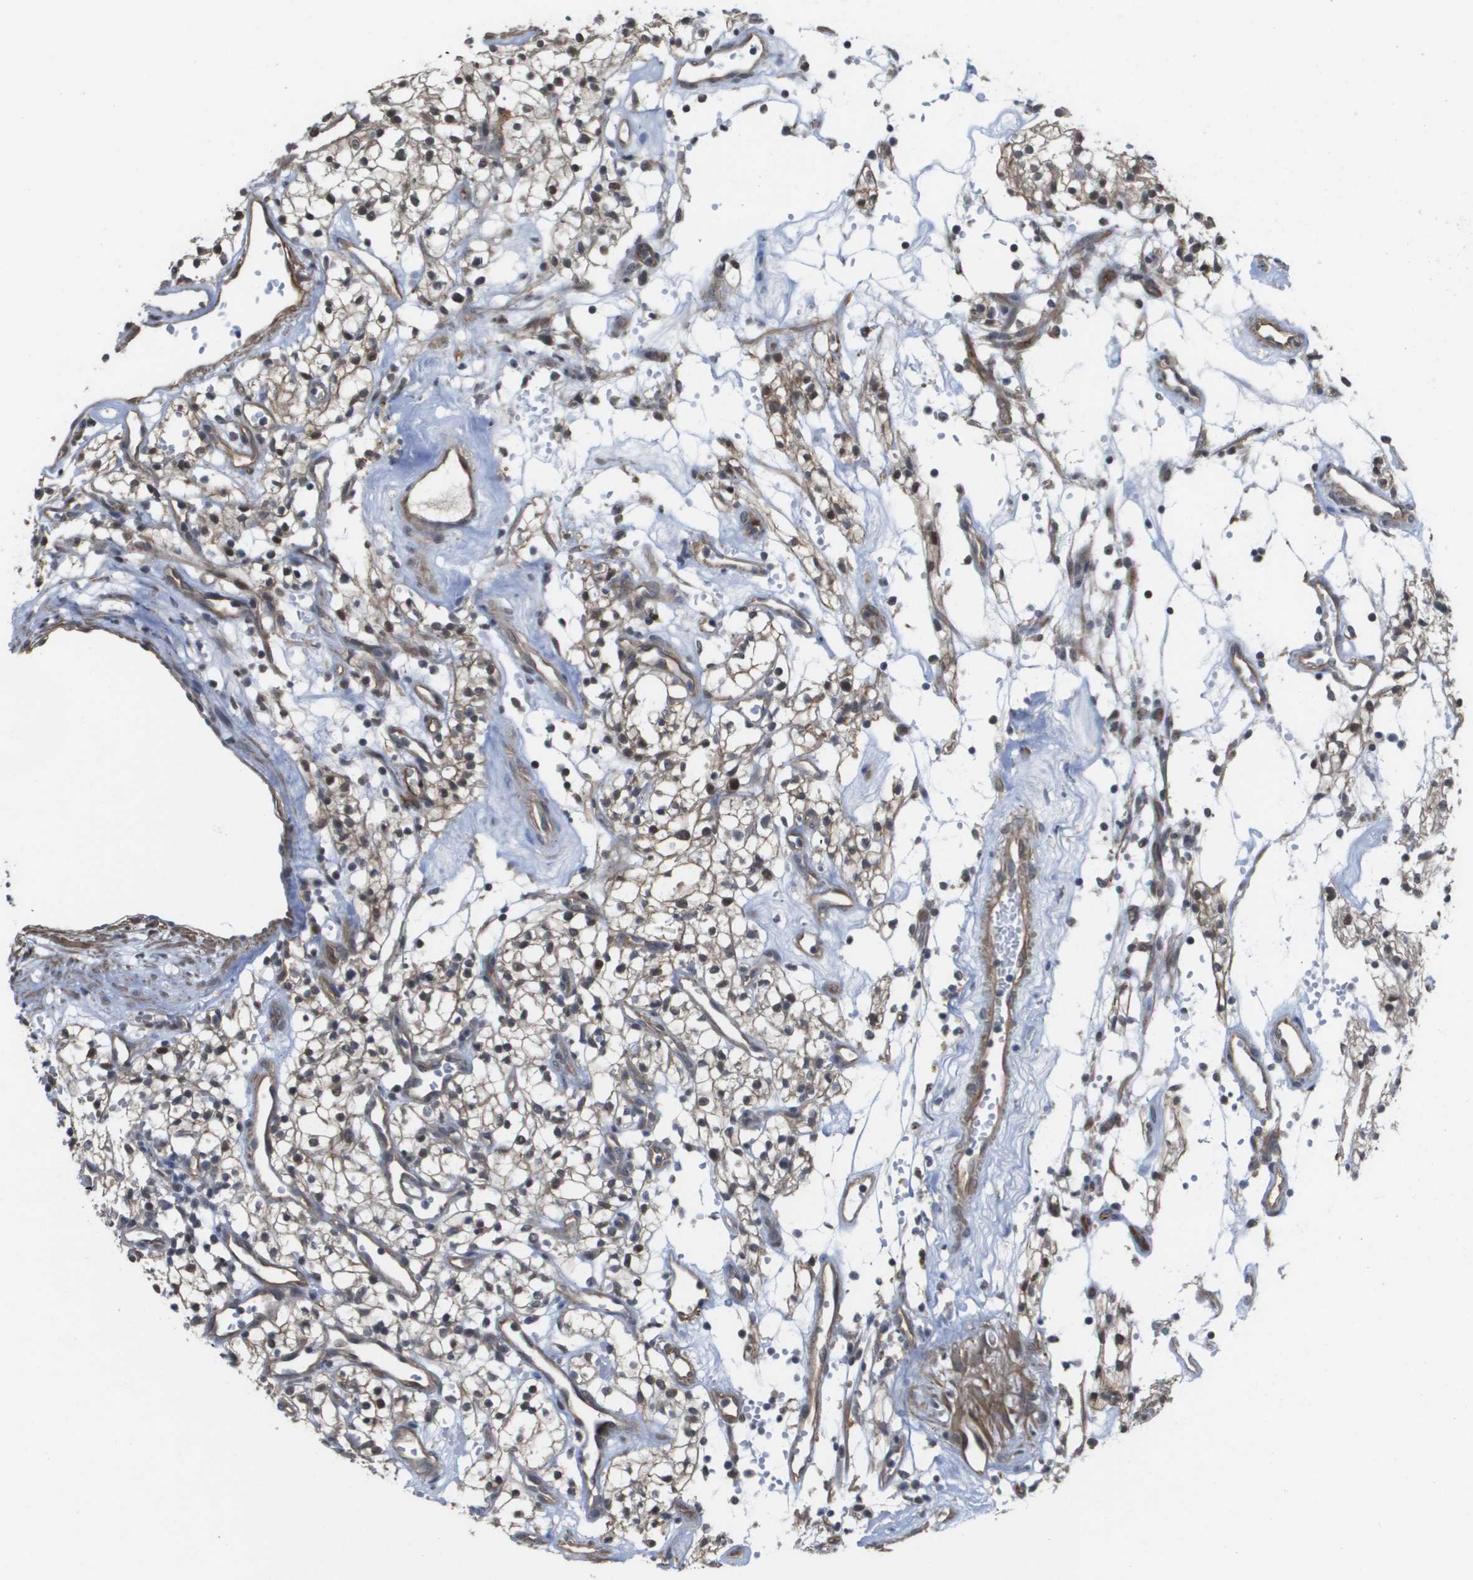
{"staining": {"intensity": "weak", "quantity": ">75%", "location": "cytoplasmic/membranous,nuclear"}, "tissue": "renal cancer", "cell_type": "Tumor cells", "image_type": "cancer", "snomed": [{"axis": "morphology", "description": "Adenocarcinoma, NOS"}, {"axis": "topography", "description": "Kidney"}], "caption": "IHC of renal cancer reveals low levels of weak cytoplasmic/membranous and nuclear positivity in about >75% of tumor cells.", "gene": "RNF112", "patient": {"sex": "male", "age": 59}}